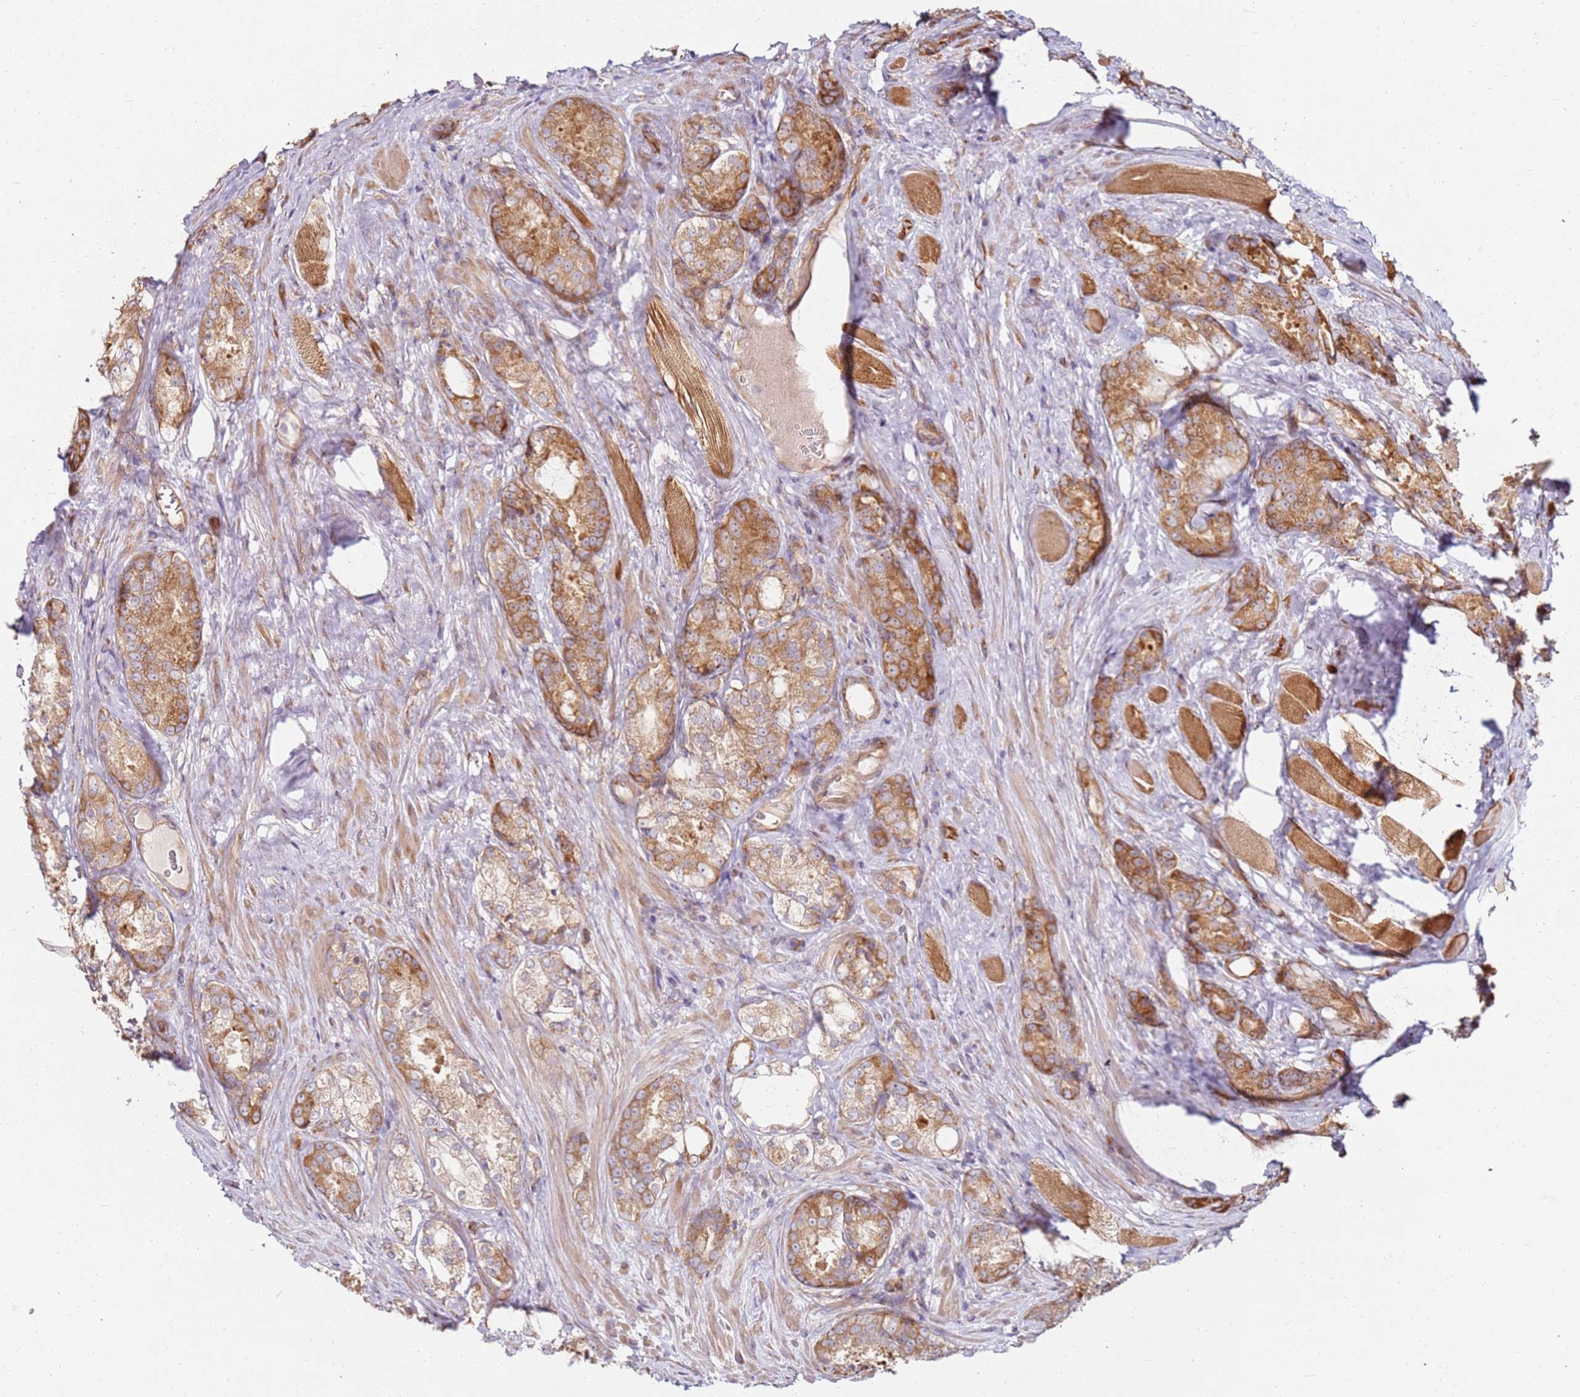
{"staining": {"intensity": "moderate", "quantity": ">75%", "location": "cytoplasmic/membranous"}, "tissue": "prostate cancer", "cell_type": "Tumor cells", "image_type": "cancer", "snomed": [{"axis": "morphology", "description": "Adenocarcinoma, Low grade"}, {"axis": "topography", "description": "Prostate"}], "caption": "Prostate cancer (low-grade adenocarcinoma) stained with DAB (3,3'-diaminobenzidine) immunohistochemistry exhibits medium levels of moderate cytoplasmic/membranous expression in about >75% of tumor cells. (DAB = brown stain, brightfield microscopy at high magnification).", "gene": "RPS3A", "patient": {"sex": "male", "age": 68}}